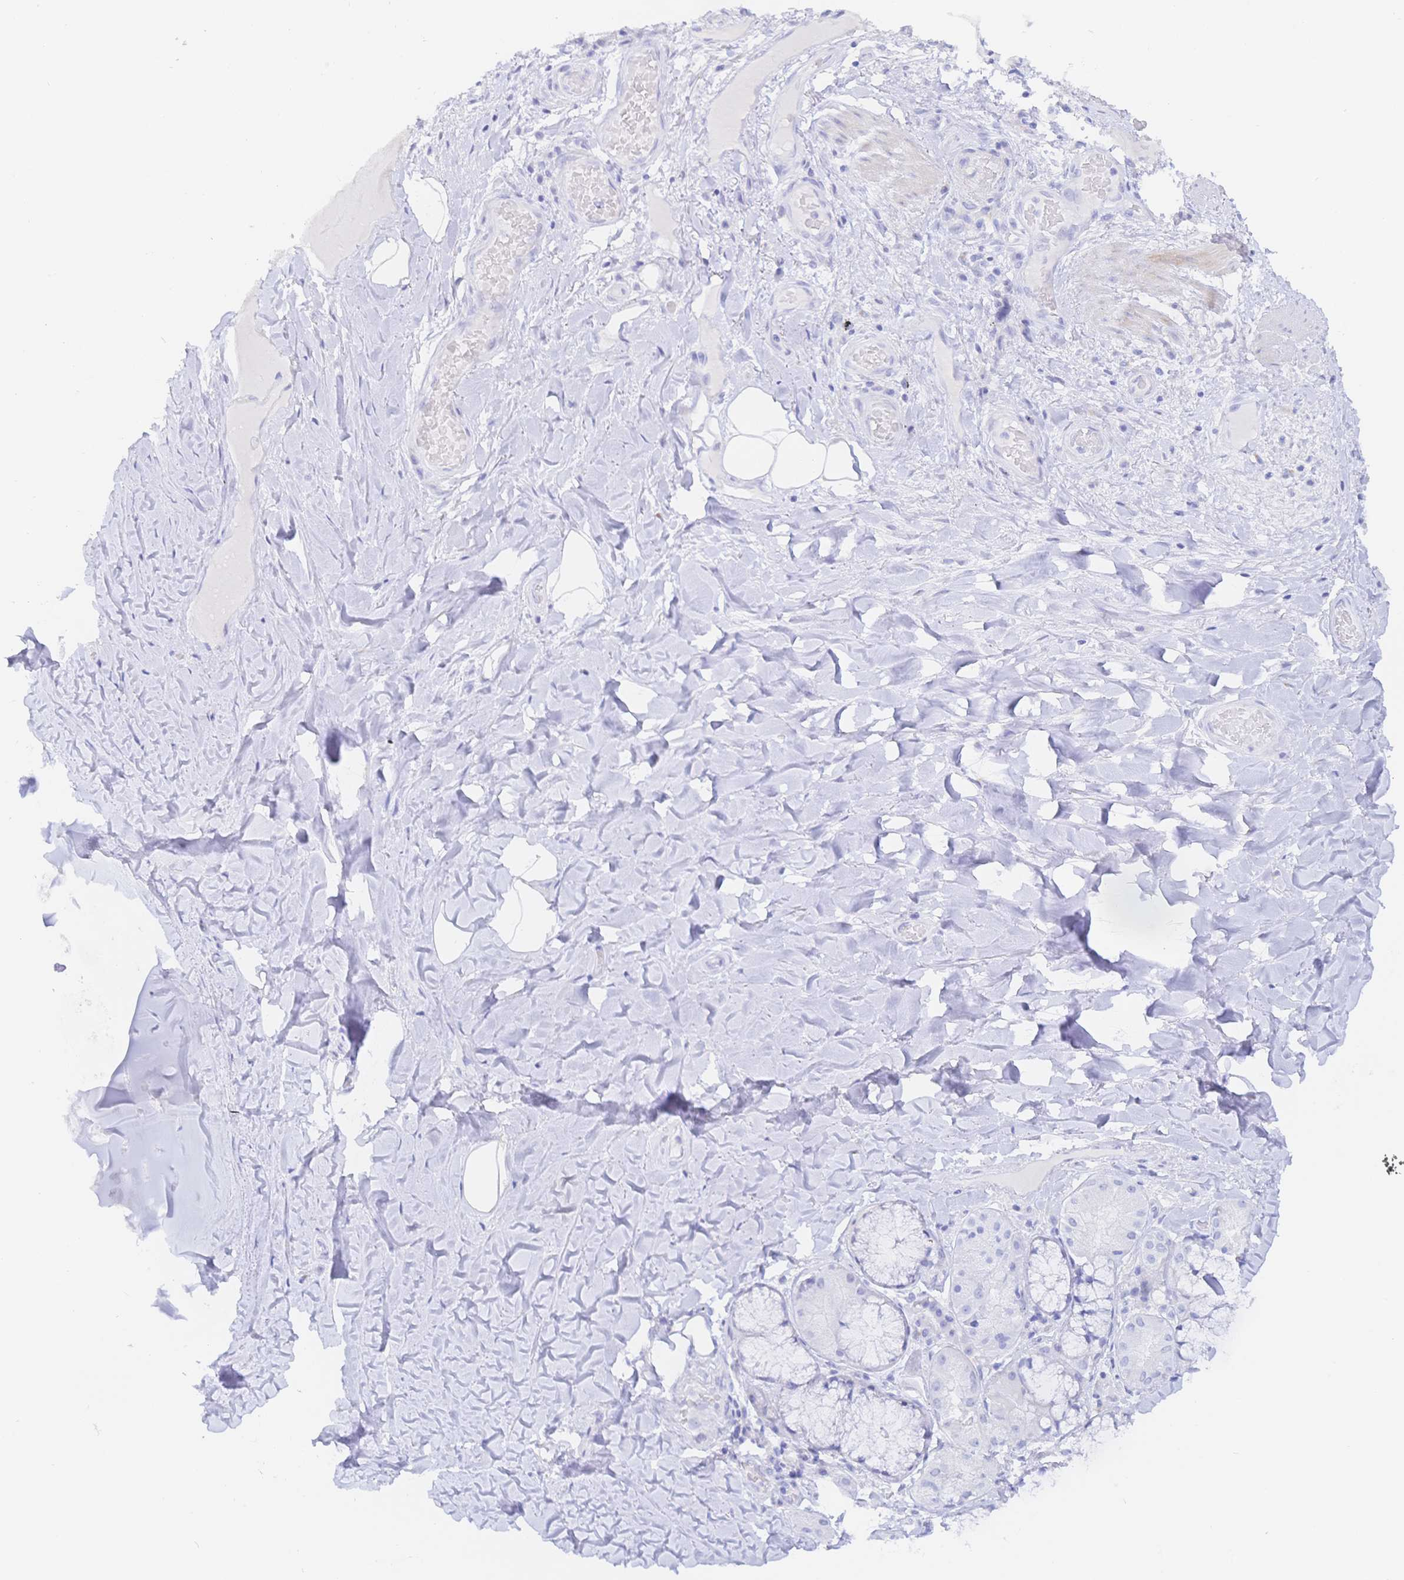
{"staining": {"intensity": "negative", "quantity": "none", "location": "none"}, "tissue": "adipose tissue", "cell_type": "Adipocytes", "image_type": "normal", "snomed": [{"axis": "morphology", "description": "Normal tissue, NOS"}, {"axis": "topography", "description": "Cartilage tissue"}, {"axis": "topography", "description": "Bronchus"}], "caption": "DAB immunohistochemical staining of normal human adipose tissue demonstrates no significant expression in adipocytes. (DAB immunohistochemistry (IHC), high magnification).", "gene": "KCNH6", "patient": {"sex": "male", "age": 64}}